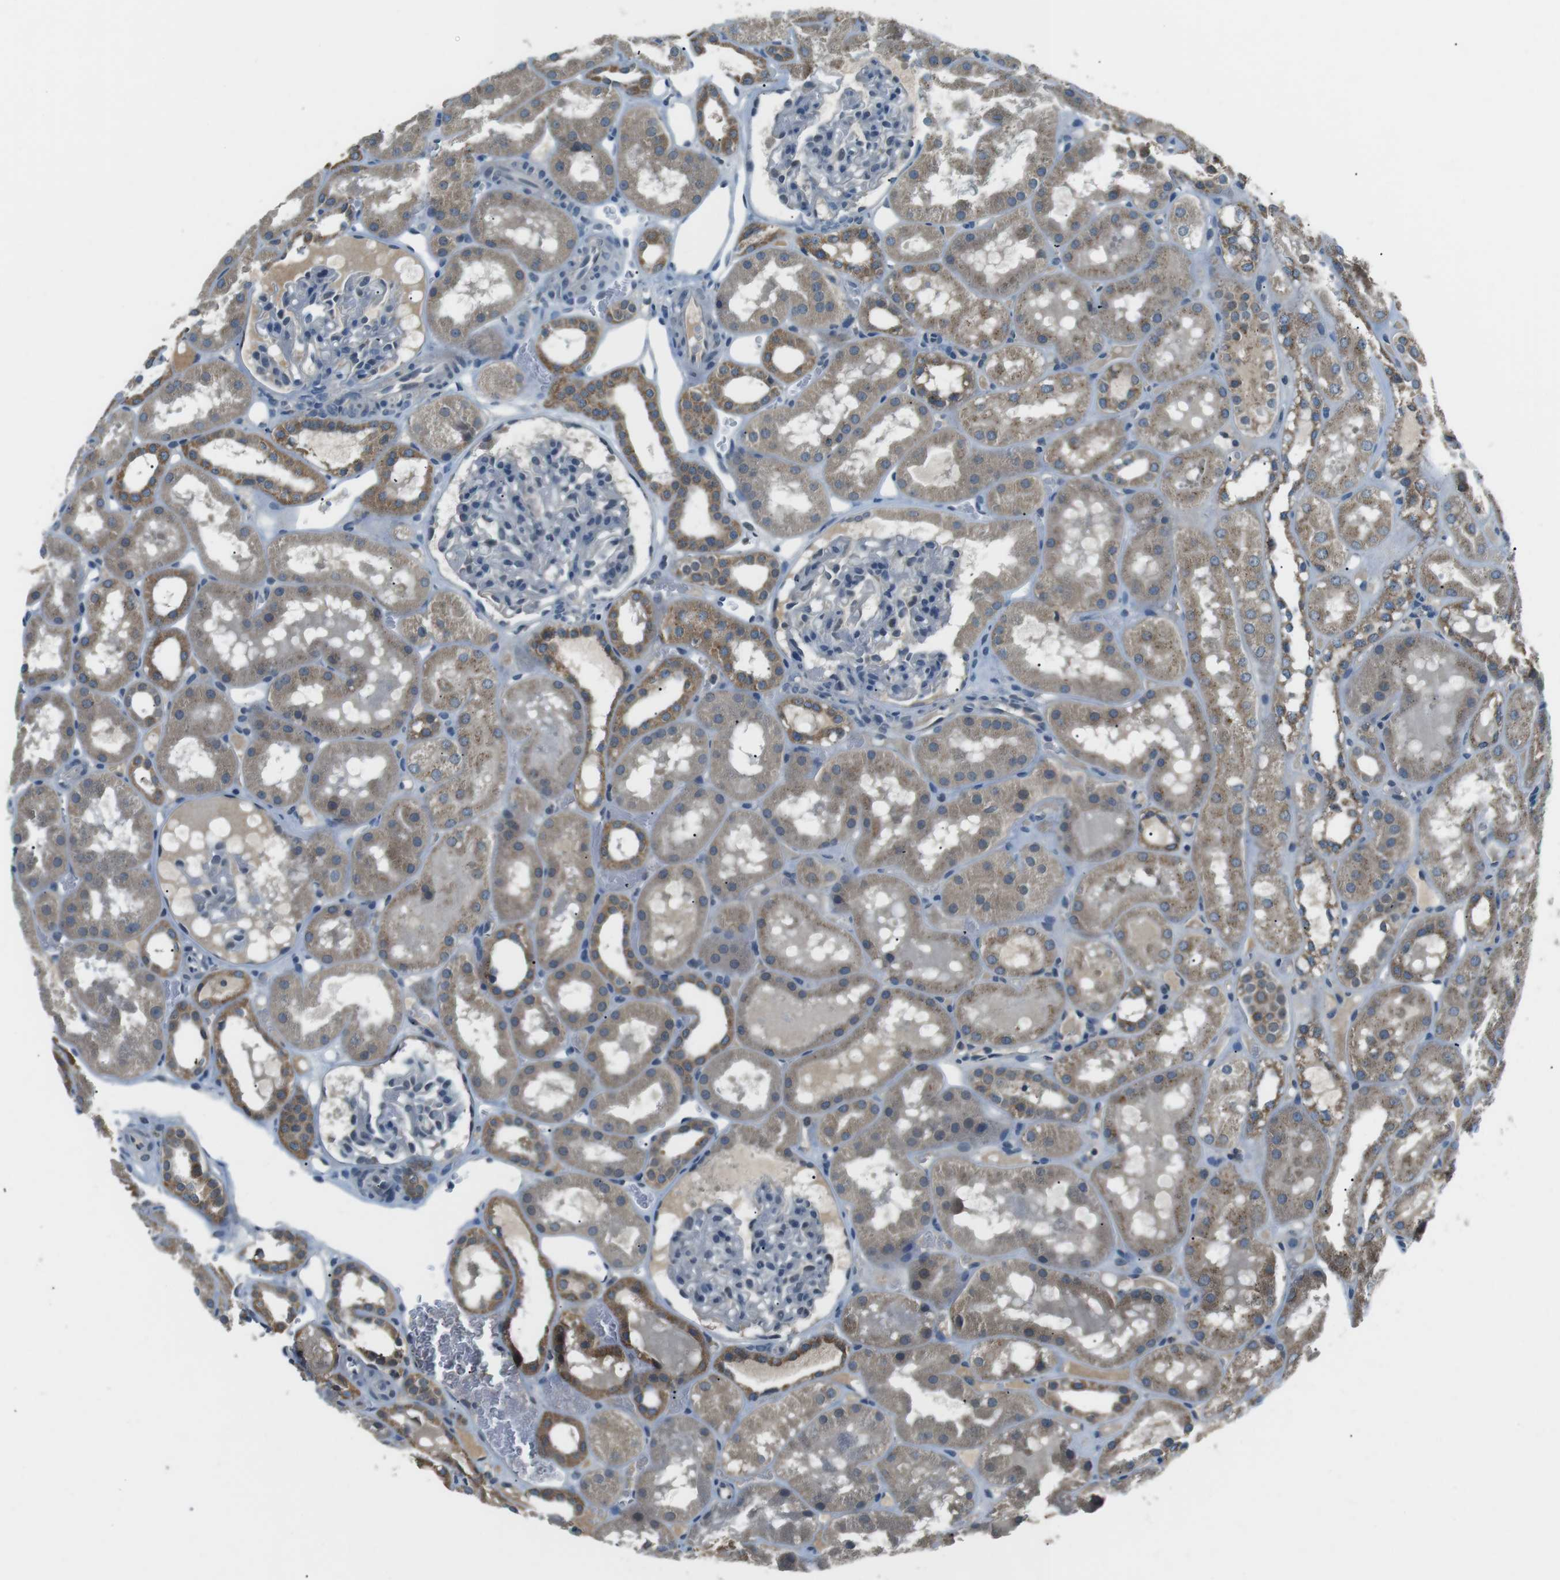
{"staining": {"intensity": "negative", "quantity": "none", "location": "none"}, "tissue": "kidney", "cell_type": "Cells in glomeruli", "image_type": "normal", "snomed": [{"axis": "morphology", "description": "Normal tissue, NOS"}, {"axis": "topography", "description": "Kidney"}, {"axis": "topography", "description": "Urinary bladder"}], "caption": "This is an immunohistochemistry image of unremarkable kidney. There is no positivity in cells in glomeruli.", "gene": "FAM3B", "patient": {"sex": "male", "age": 16}}